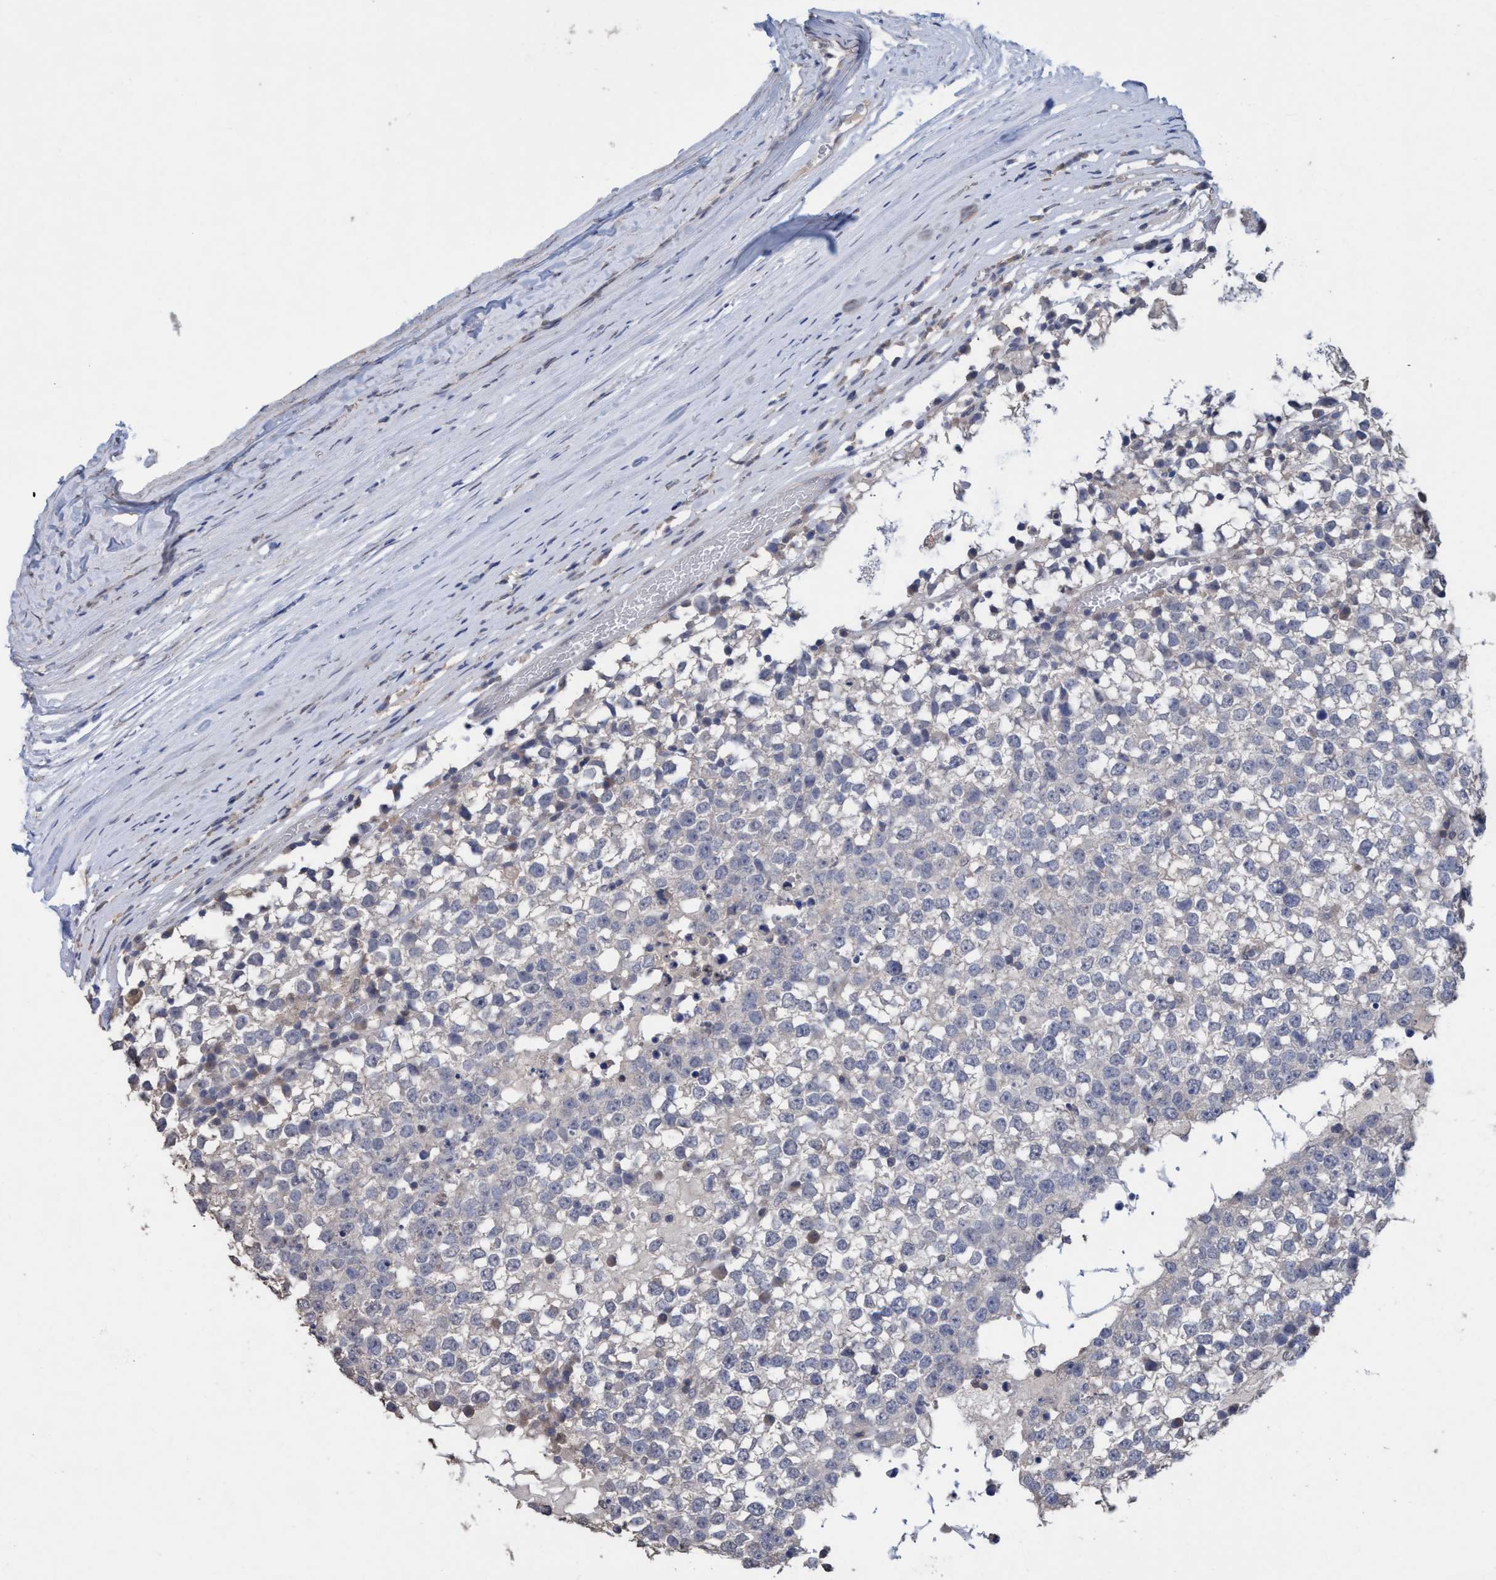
{"staining": {"intensity": "negative", "quantity": "none", "location": "none"}, "tissue": "testis cancer", "cell_type": "Tumor cells", "image_type": "cancer", "snomed": [{"axis": "morphology", "description": "Seminoma, NOS"}, {"axis": "topography", "description": "Testis"}], "caption": "This is a photomicrograph of immunohistochemistry staining of testis cancer (seminoma), which shows no staining in tumor cells.", "gene": "GLOD4", "patient": {"sex": "male", "age": 65}}